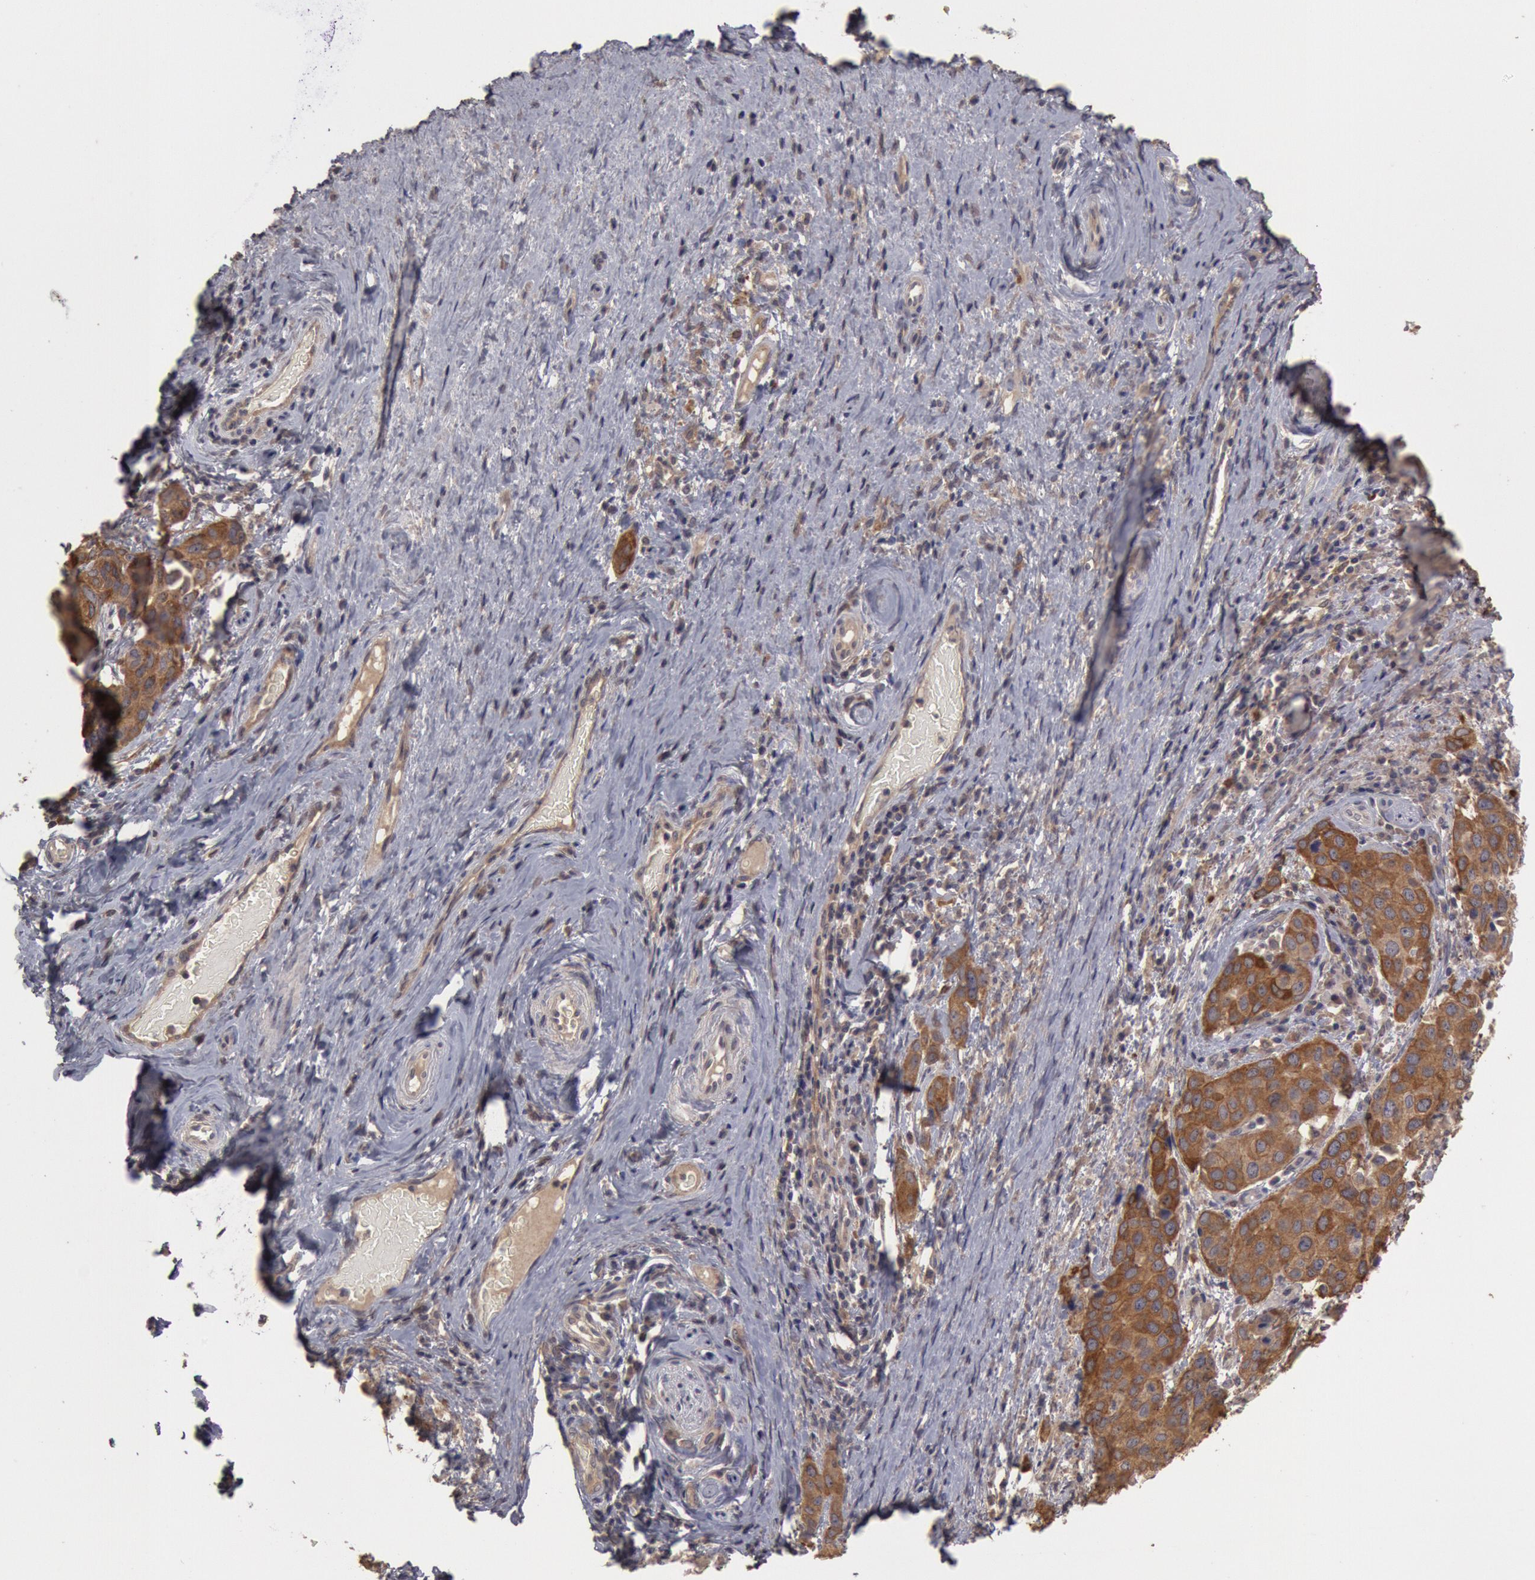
{"staining": {"intensity": "strong", "quantity": ">75%", "location": "cytoplasmic/membranous"}, "tissue": "cervical cancer", "cell_type": "Tumor cells", "image_type": "cancer", "snomed": [{"axis": "morphology", "description": "Squamous cell carcinoma, NOS"}, {"axis": "topography", "description": "Cervix"}], "caption": "A brown stain labels strong cytoplasmic/membranous positivity of a protein in human cervical cancer tumor cells.", "gene": "ZFP36L1", "patient": {"sex": "female", "age": 54}}